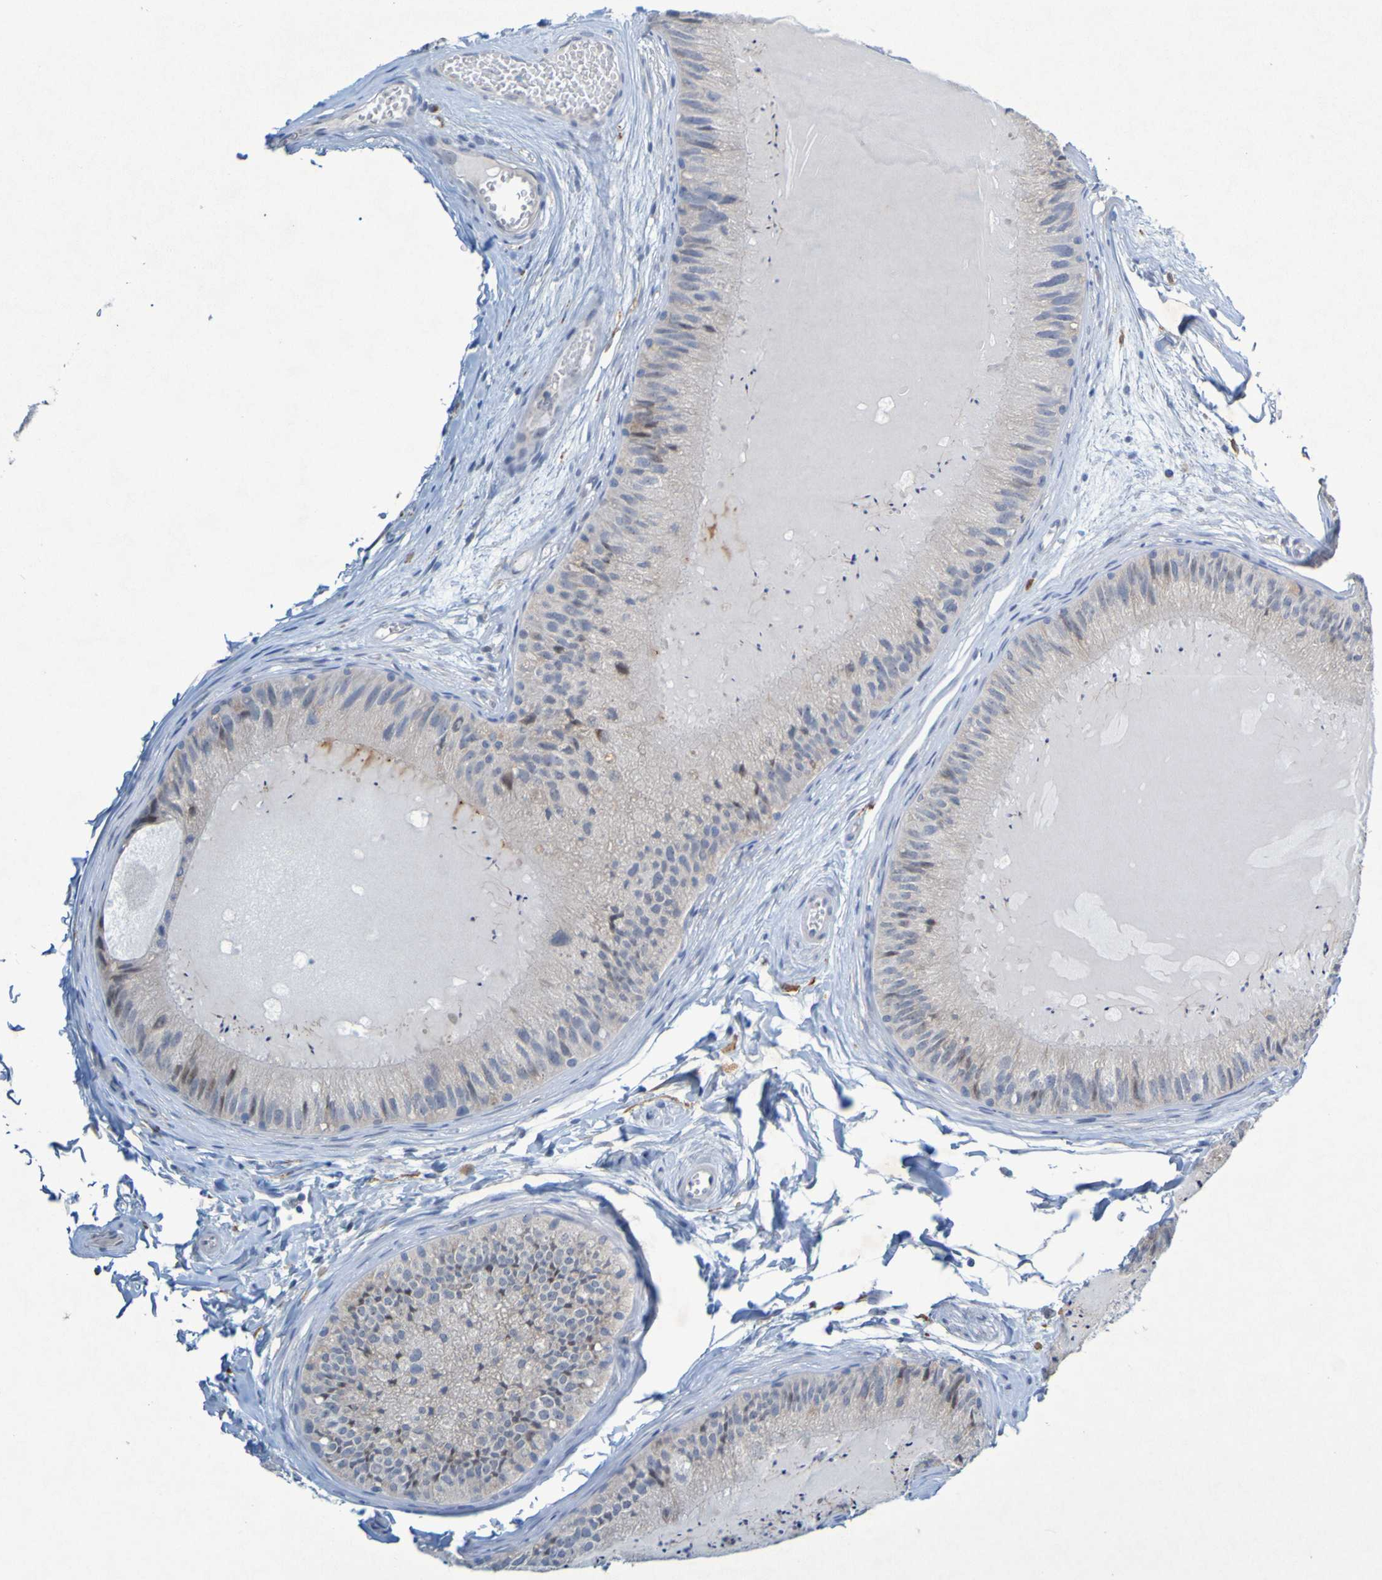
{"staining": {"intensity": "weak", "quantity": "<25%", "location": "cytoplasmic/membranous"}, "tissue": "epididymis", "cell_type": "Glandular cells", "image_type": "normal", "snomed": [{"axis": "morphology", "description": "Normal tissue, NOS"}, {"axis": "topography", "description": "Epididymis"}], "caption": "IHC of benign epididymis demonstrates no expression in glandular cells. (DAB (3,3'-diaminobenzidine) immunohistochemistry with hematoxylin counter stain).", "gene": "LILRB5", "patient": {"sex": "male", "age": 31}}